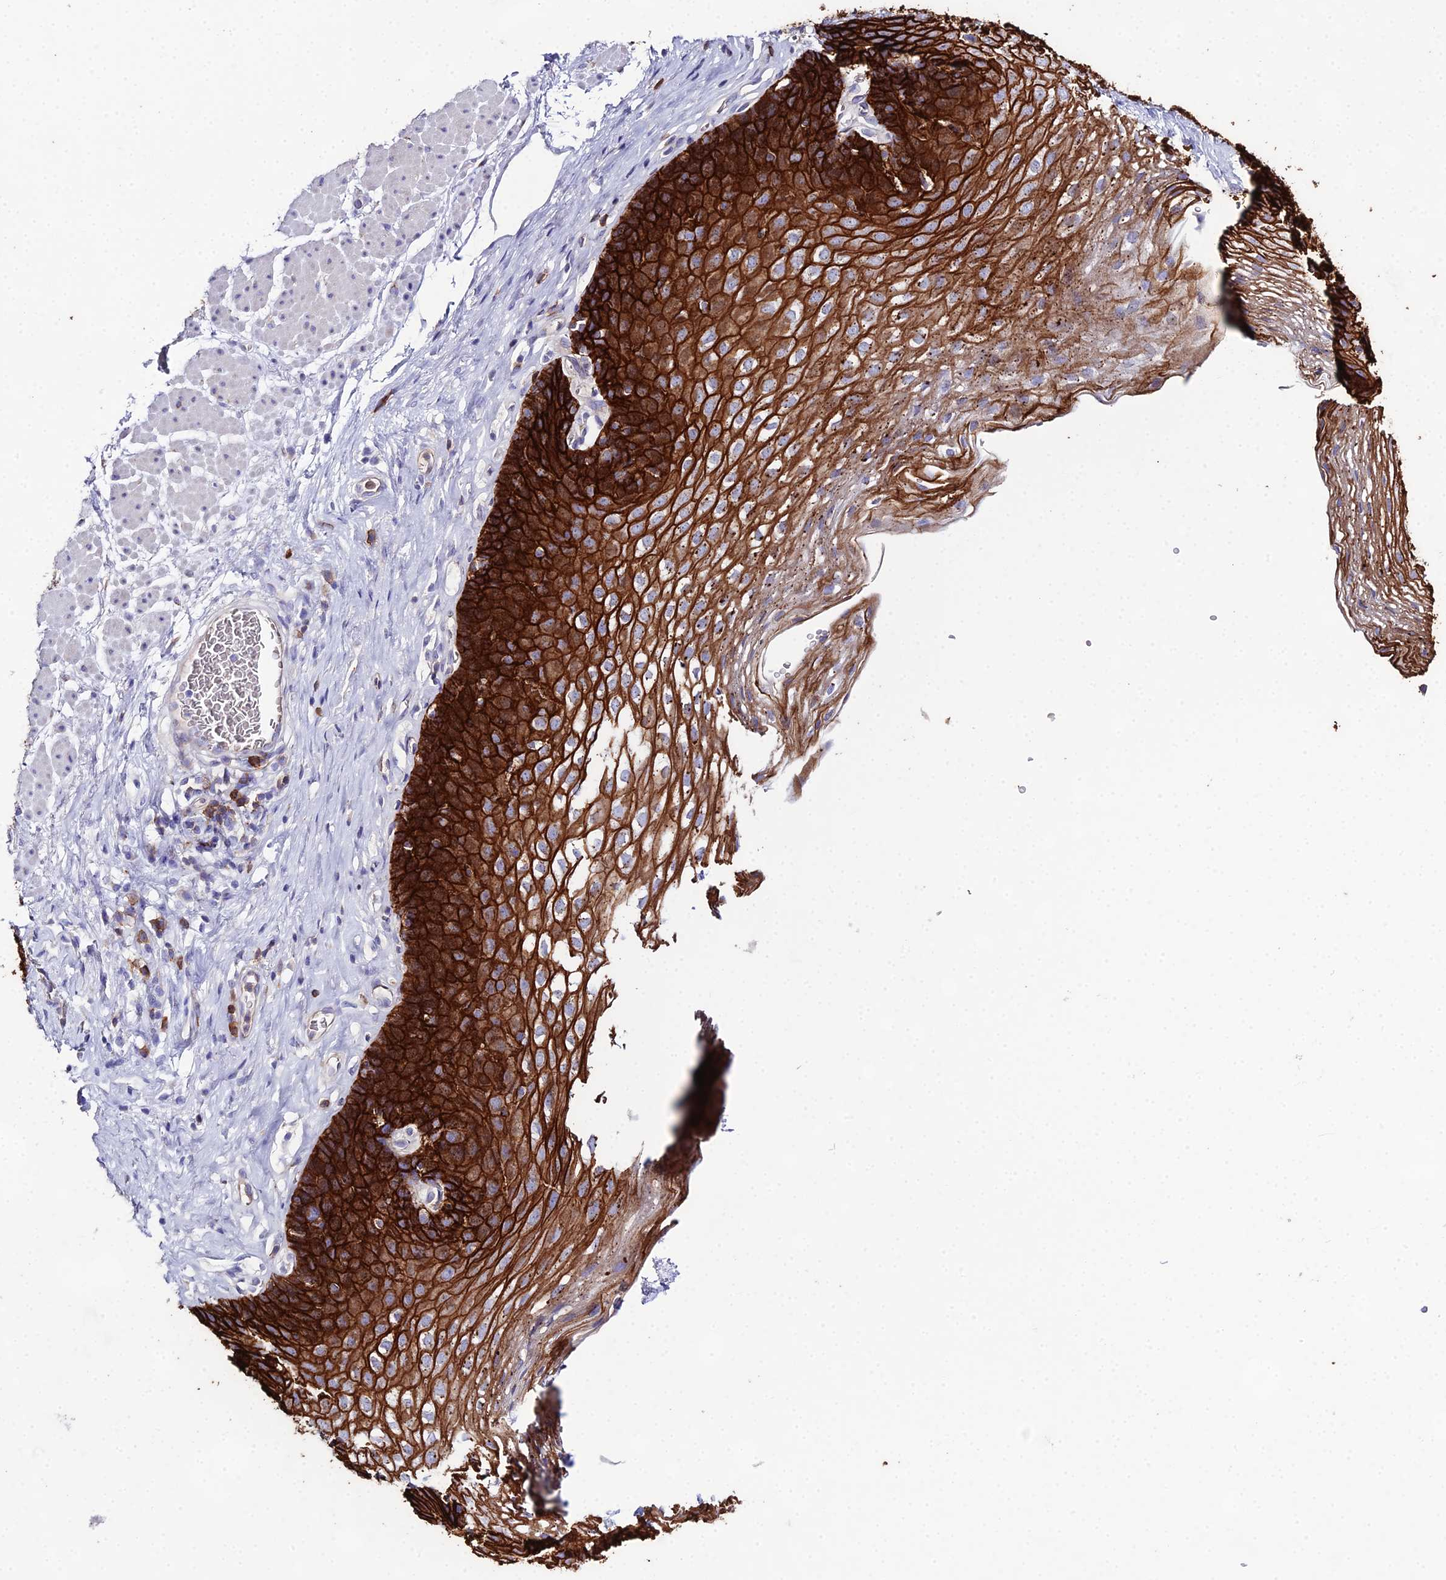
{"staining": {"intensity": "strong", "quantity": ">75%", "location": "cytoplasmic/membranous"}, "tissue": "esophagus", "cell_type": "Squamous epithelial cells", "image_type": "normal", "snomed": [{"axis": "morphology", "description": "Normal tissue, NOS"}, {"axis": "topography", "description": "Esophagus"}], "caption": "Unremarkable esophagus demonstrates strong cytoplasmic/membranous positivity in about >75% of squamous epithelial cells, visualized by immunohistochemistry. Nuclei are stained in blue.", "gene": "OR1Q1", "patient": {"sex": "female", "age": 66}}